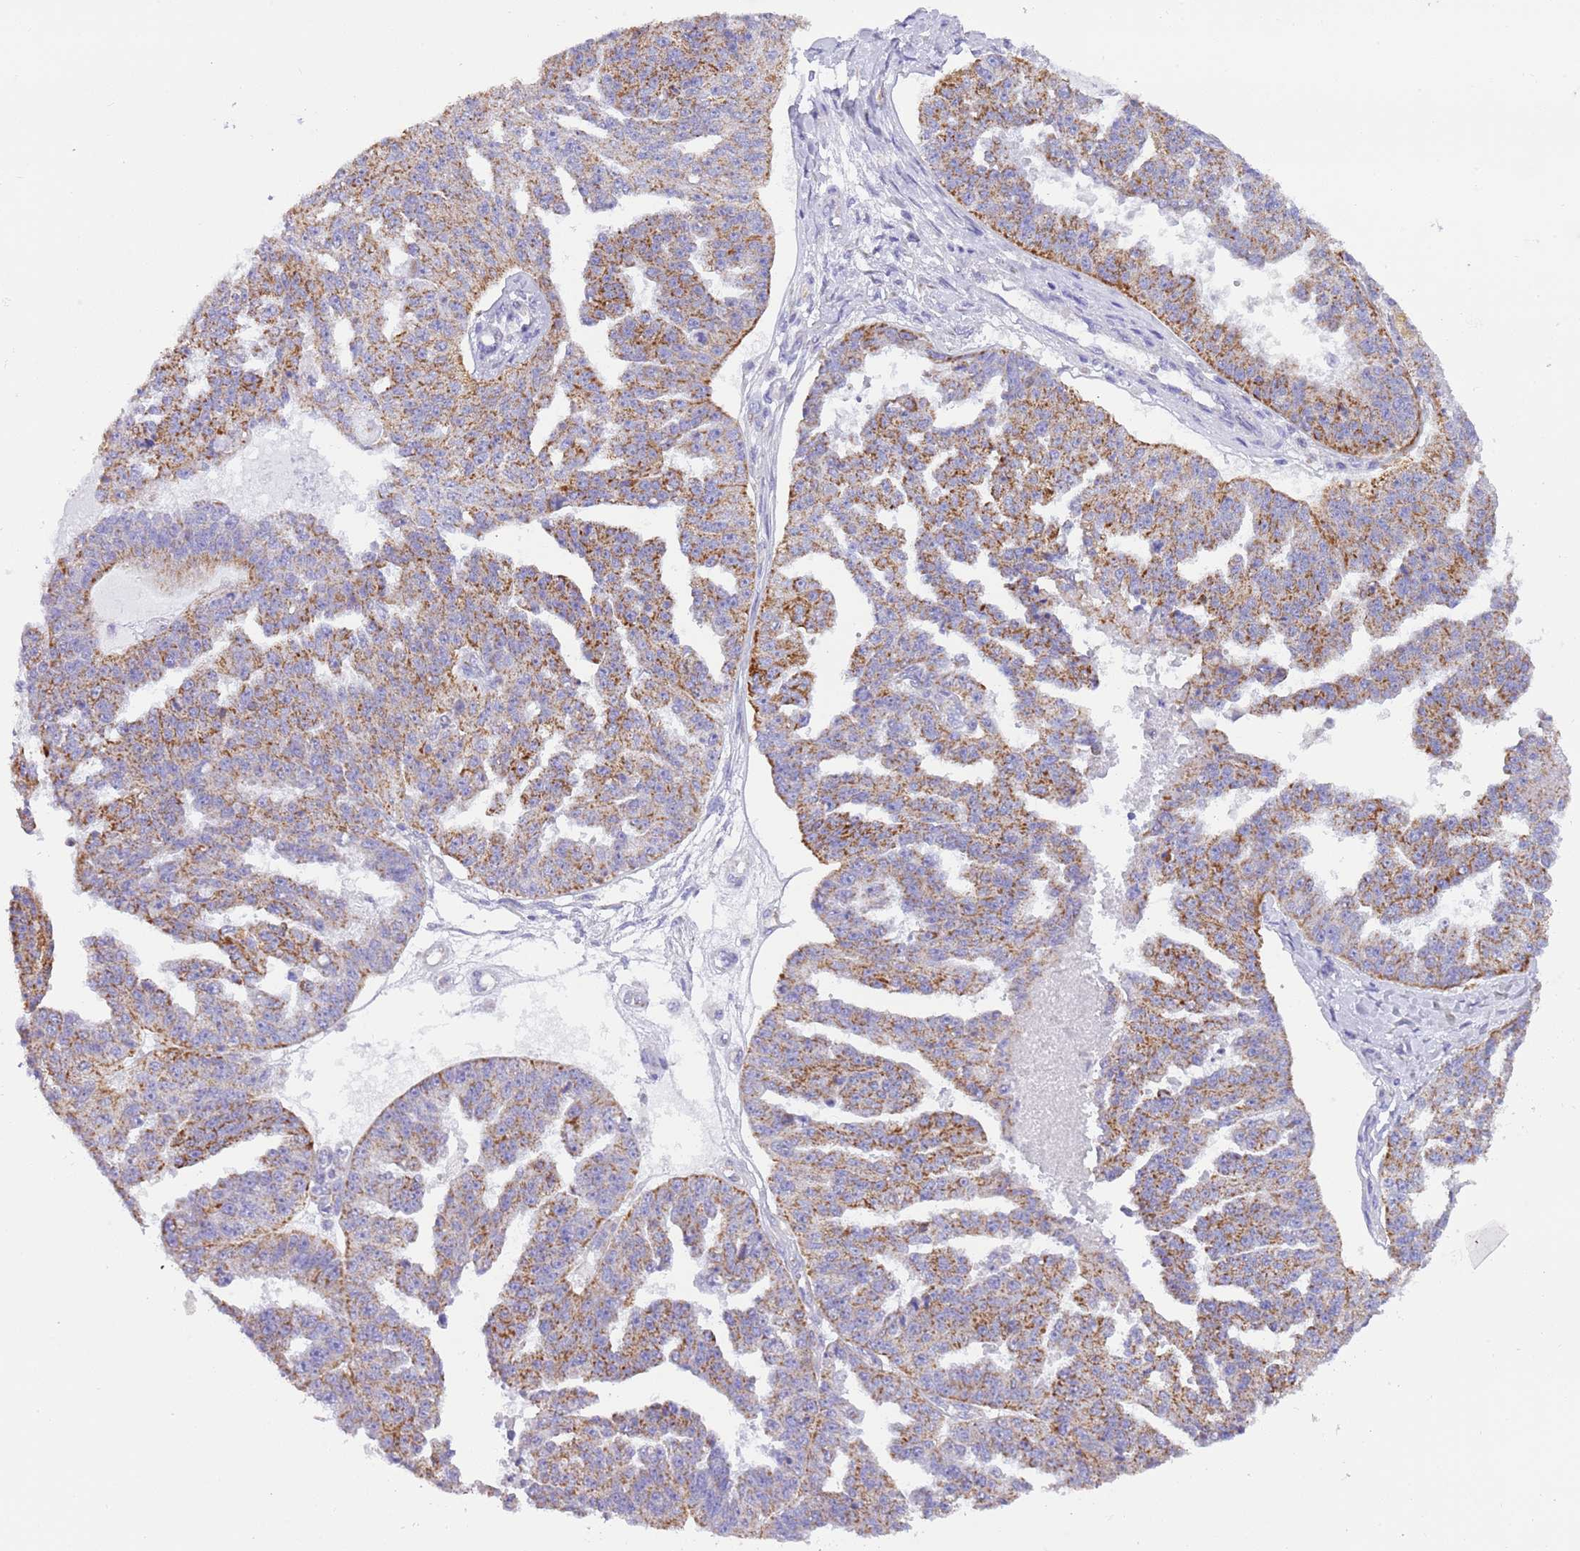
{"staining": {"intensity": "strong", "quantity": "25%-75%", "location": "cytoplasmic/membranous"}, "tissue": "ovarian cancer", "cell_type": "Tumor cells", "image_type": "cancer", "snomed": [{"axis": "morphology", "description": "Cystadenocarcinoma, serous, NOS"}, {"axis": "topography", "description": "Ovary"}], "caption": "Immunohistochemistry (IHC) photomicrograph of human ovarian serous cystadenocarcinoma stained for a protein (brown), which shows high levels of strong cytoplasmic/membranous staining in about 25%-75% of tumor cells.", "gene": "SUCLG2", "patient": {"sex": "female", "age": 58}}